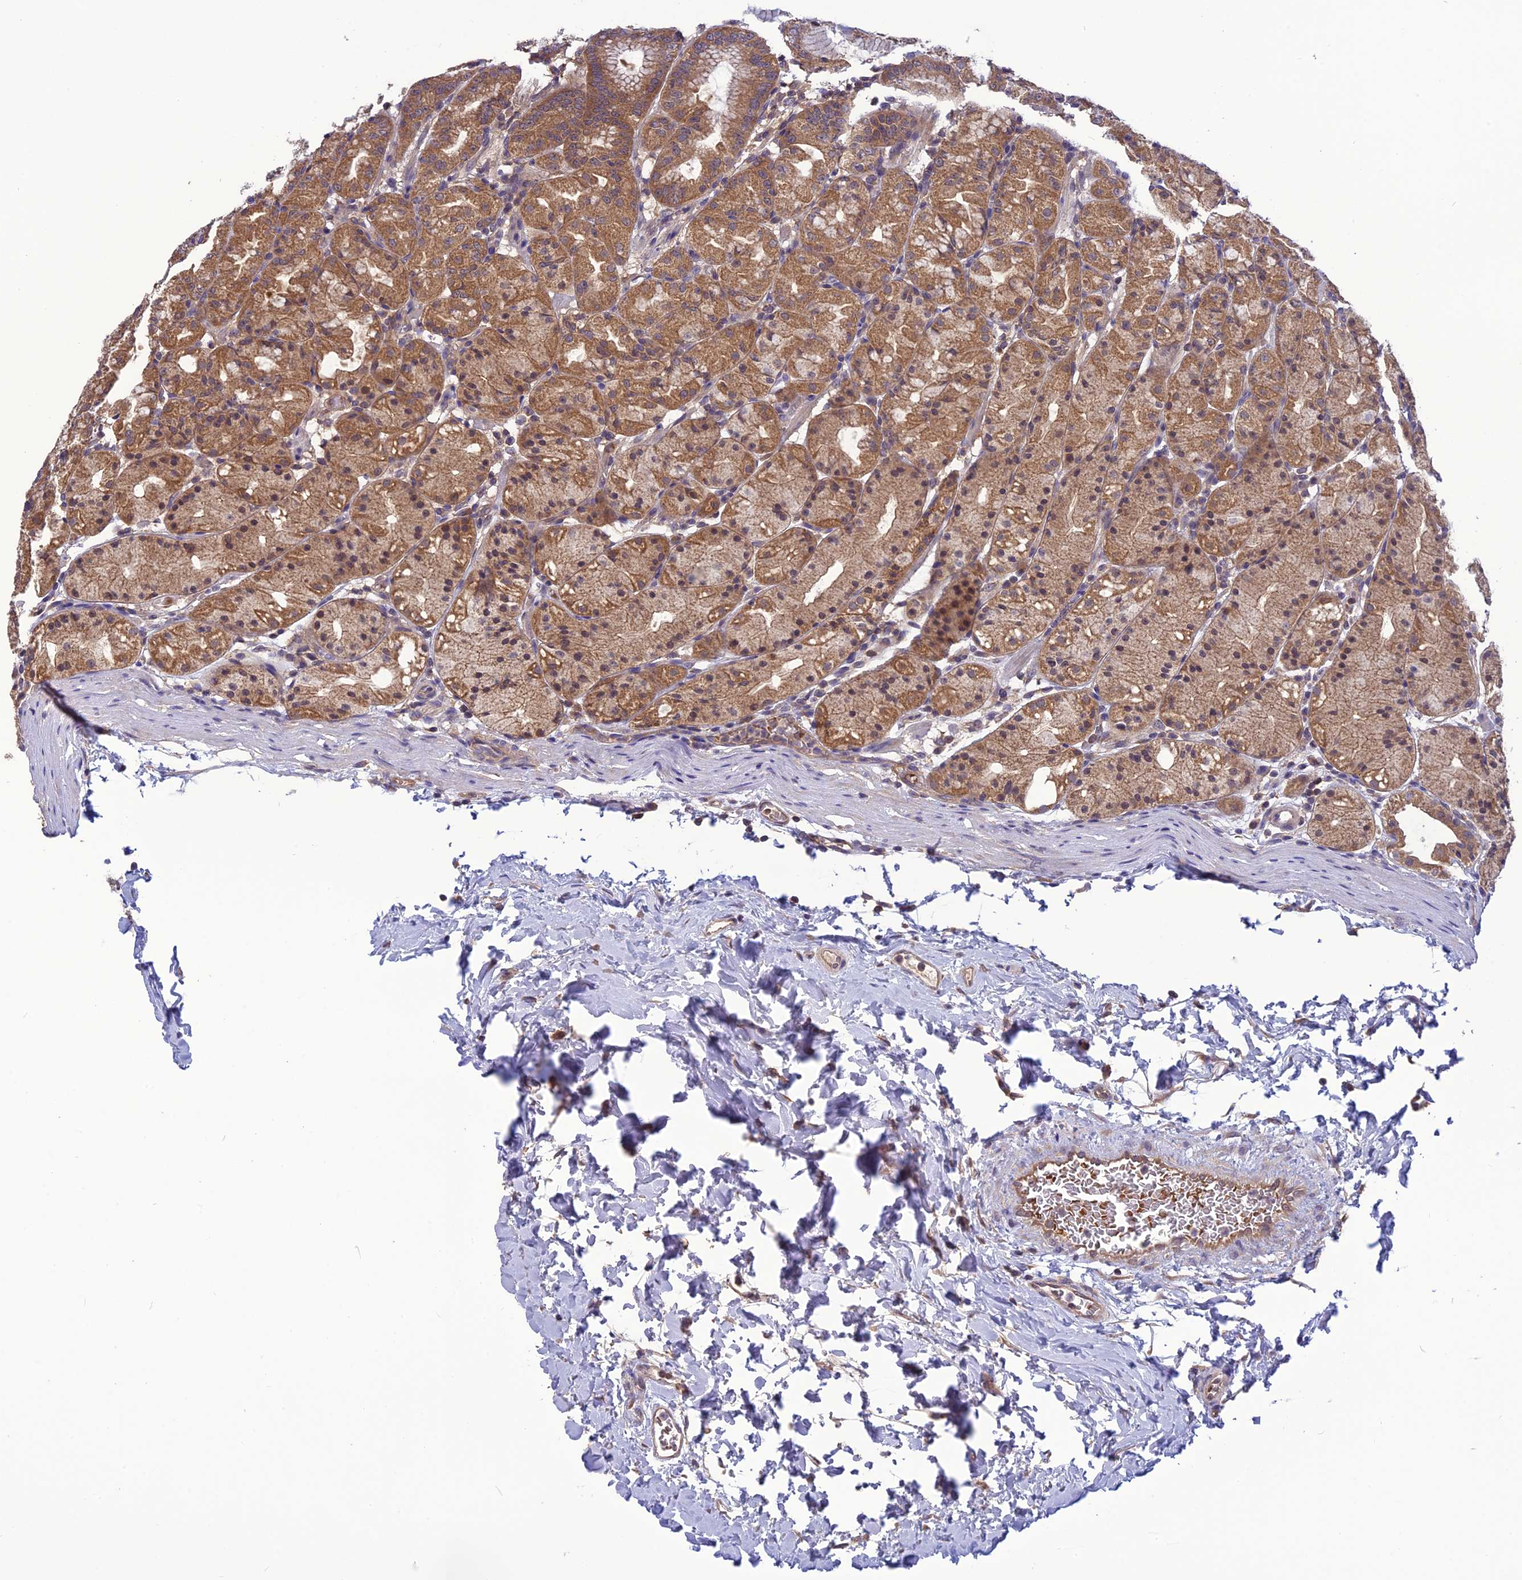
{"staining": {"intensity": "moderate", "quantity": ">75%", "location": "cytoplasmic/membranous"}, "tissue": "stomach", "cell_type": "Glandular cells", "image_type": "normal", "snomed": [{"axis": "morphology", "description": "Normal tissue, NOS"}, {"axis": "topography", "description": "Stomach, upper"}], "caption": "Immunohistochemistry (IHC) of benign human stomach displays medium levels of moderate cytoplasmic/membranous expression in approximately >75% of glandular cells. Using DAB (3,3'-diaminobenzidine) (brown) and hematoxylin (blue) stains, captured at high magnification using brightfield microscopy.", "gene": "PSMF1", "patient": {"sex": "male", "age": 48}}